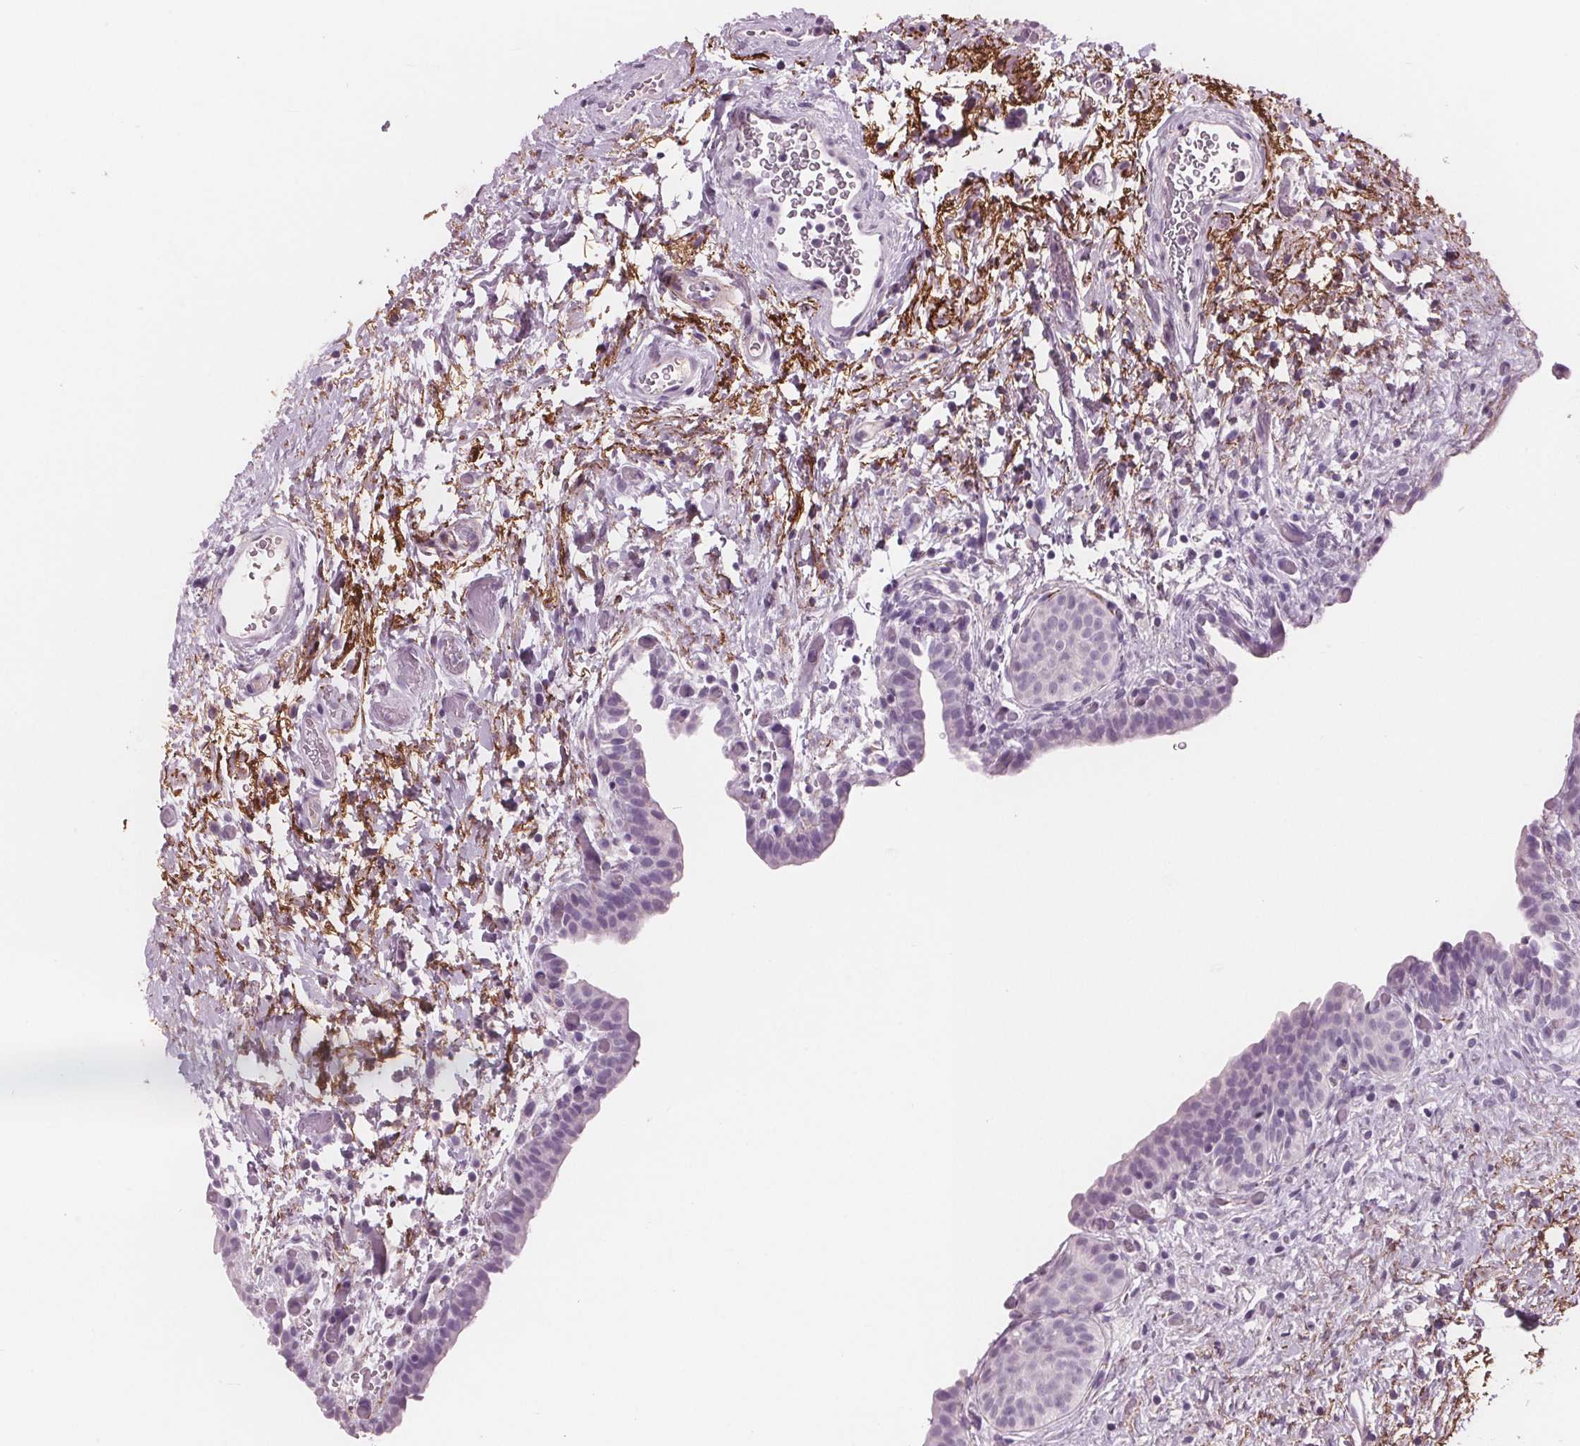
{"staining": {"intensity": "negative", "quantity": "none", "location": "none"}, "tissue": "urinary bladder", "cell_type": "Urothelial cells", "image_type": "normal", "snomed": [{"axis": "morphology", "description": "Normal tissue, NOS"}, {"axis": "topography", "description": "Urinary bladder"}], "caption": "Urothelial cells show no significant staining in unremarkable urinary bladder. The staining is performed using DAB (3,3'-diaminobenzidine) brown chromogen with nuclei counter-stained in using hematoxylin.", "gene": "AMBP", "patient": {"sex": "male", "age": 69}}